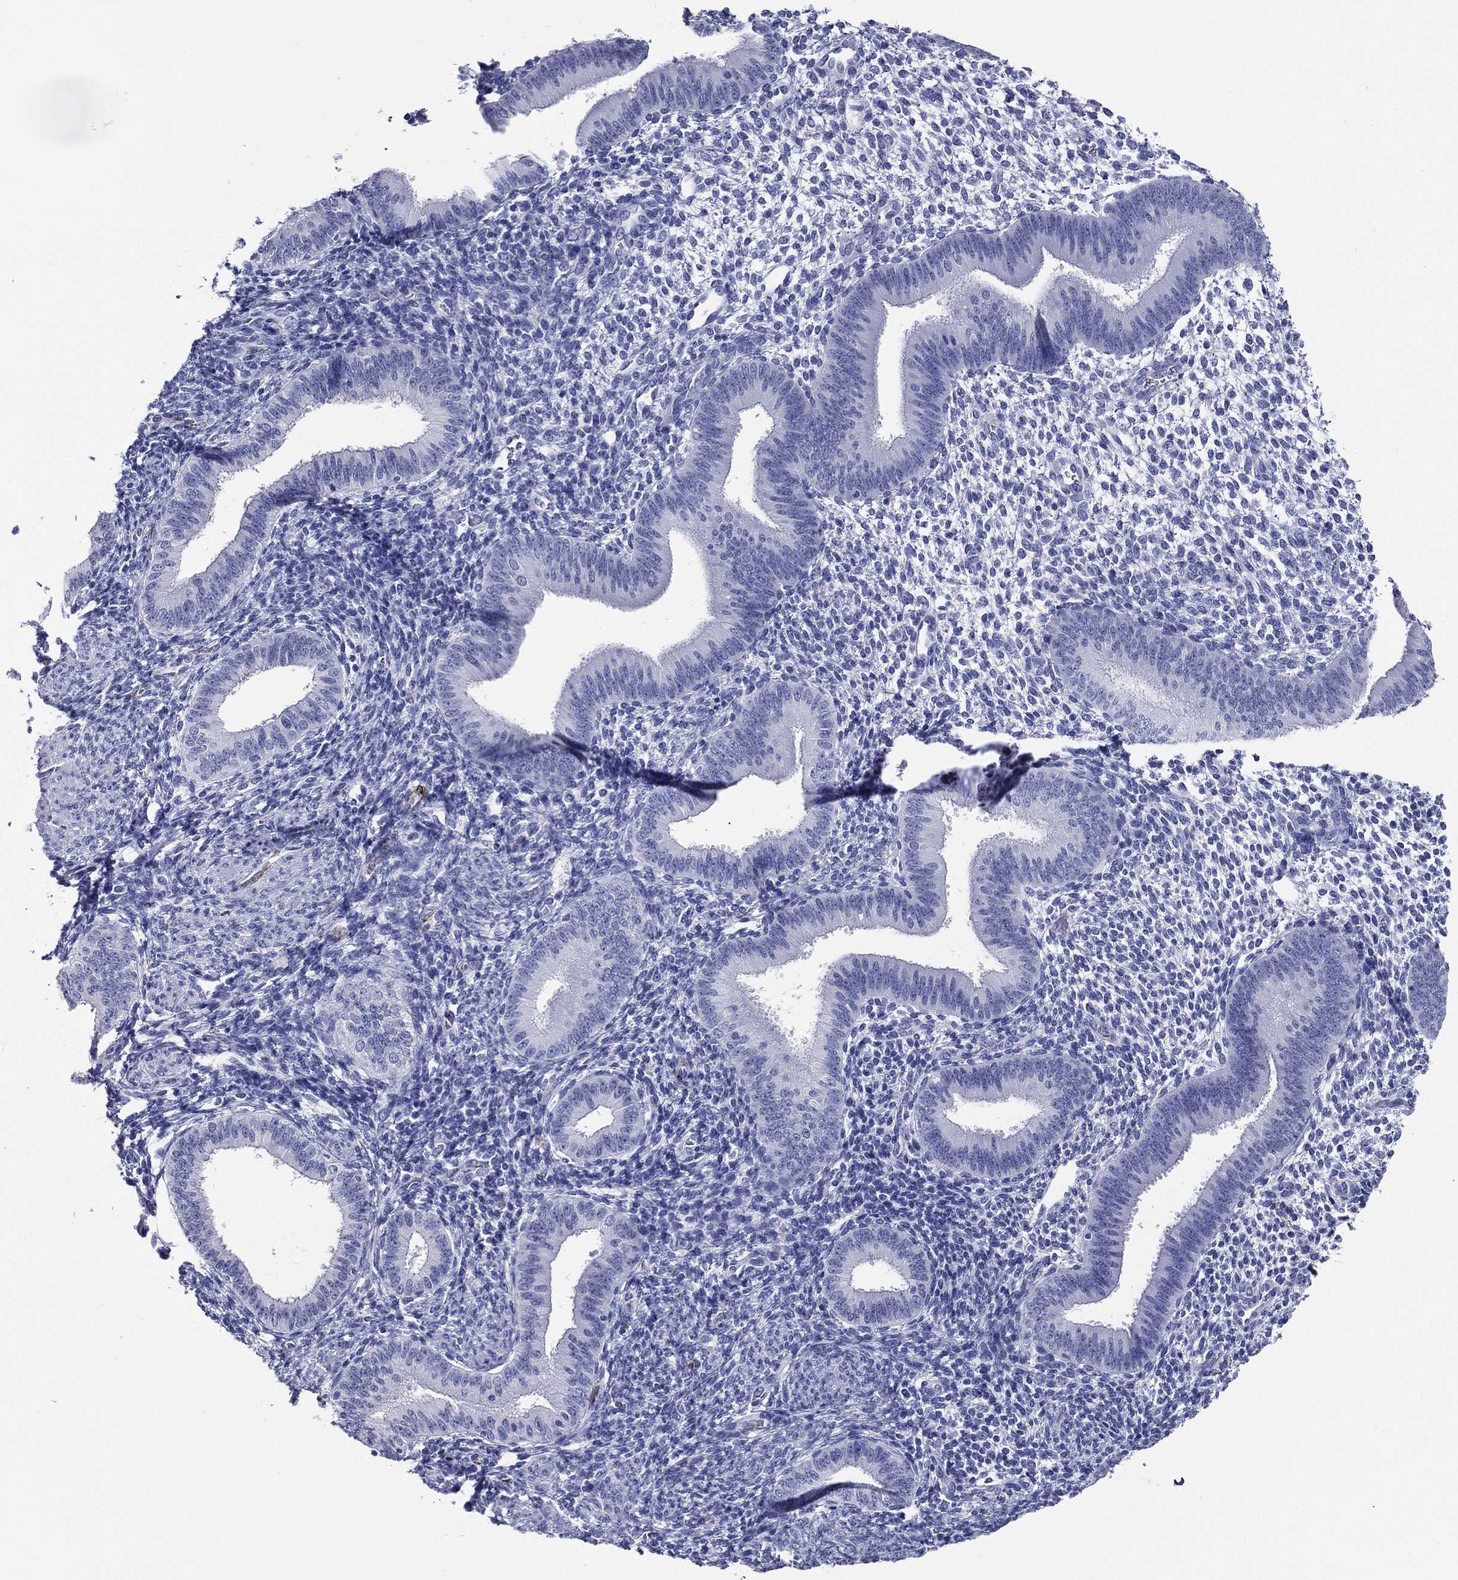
{"staining": {"intensity": "negative", "quantity": "none", "location": "none"}, "tissue": "endometrium", "cell_type": "Cells in endometrial stroma", "image_type": "normal", "snomed": [{"axis": "morphology", "description": "Normal tissue, NOS"}, {"axis": "topography", "description": "Endometrium"}], "caption": "DAB (3,3'-diaminobenzidine) immunohistochemical staining of normal endometrium shows no significant staining in cells in endometrial stroma. Nuclei are stained in blue.", "gene": "ACE2", "patient": {"sex": "female", "age": 39}}